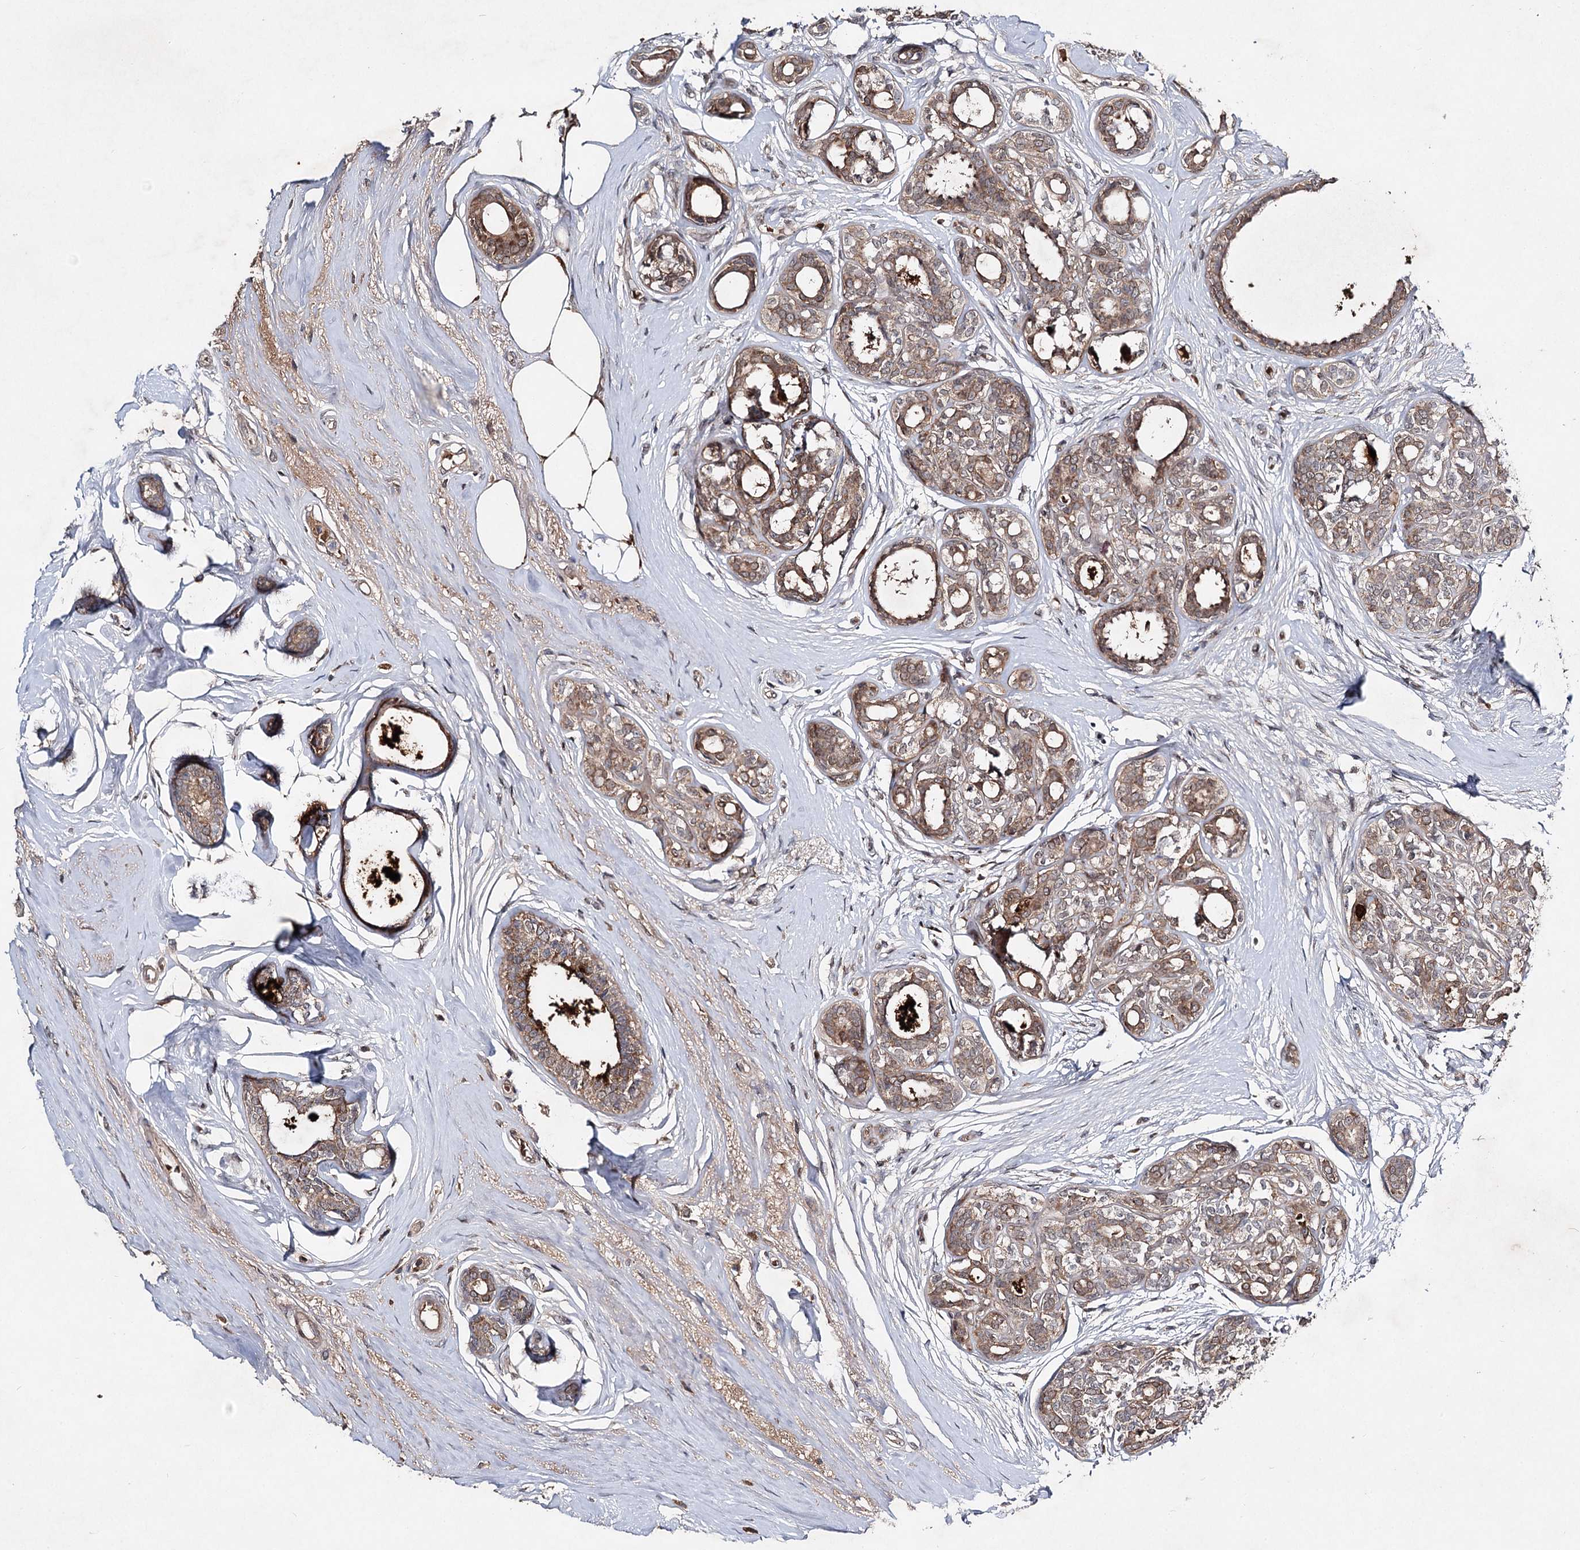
{"staining": {"intensity": "strong", "quantity": "25%-75%", "location": "cytoplasmic/membranous"}, "tissue": "breast cancer", "cell_type": "Tumor cells", "image_type": "cancer", "snomed": [{"axis": "morphology", "description": "Lobular carcinoma"}, {"axis": "topography", "description": "Breast"}], "caption": "An image showing strong cytoplasmic/membranous positivity in approximately 25%-75% of tumor cells in breast lobular carcinoma, as visualized by brown immunohistochemical staining.", "gene": "MSANTD2", "patient": {"sex": "female", "age": 51}}